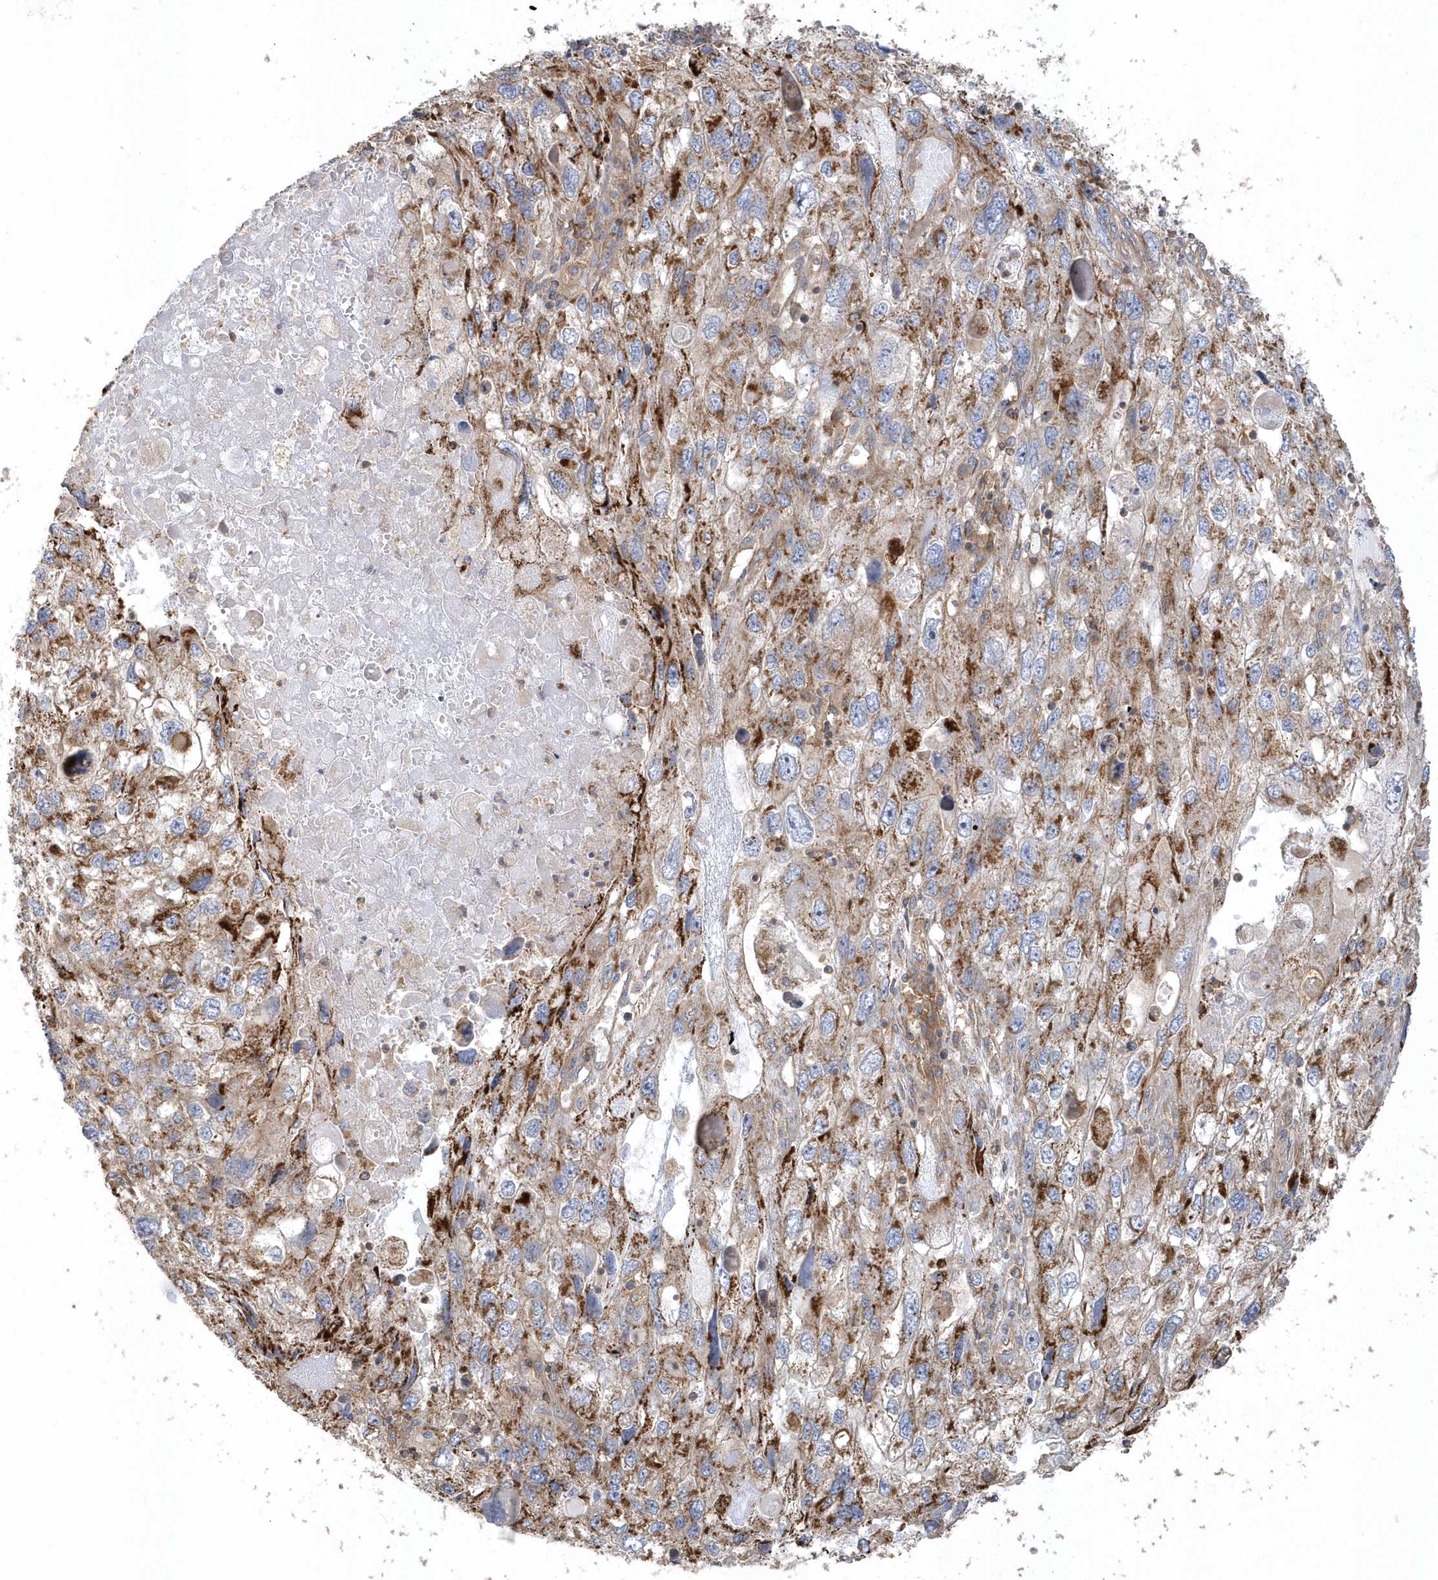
{"staining": {"intensity": "moderate", "quantity": ">75%", "location": "cytoplasmic/membranous"}, "tissue": "endometrial cancer", "cell_type": "Tumor cells", "image_type": "cancer", "snomed": [{"axis": "morphology", "description": "Adenocarcinoma, NOS"}, {"axis": "topography", "description": "Endometrium"}], "caption": "A micrograph of human endometrial cancer stained for a protein demonstrates moderate cytoplasmic/membranous brown staining in tumor cells. (IHC, brightfield microscopy, high magnification).", "gene": "TRAIP", "patient": {"sex": "female", "age": 49}}